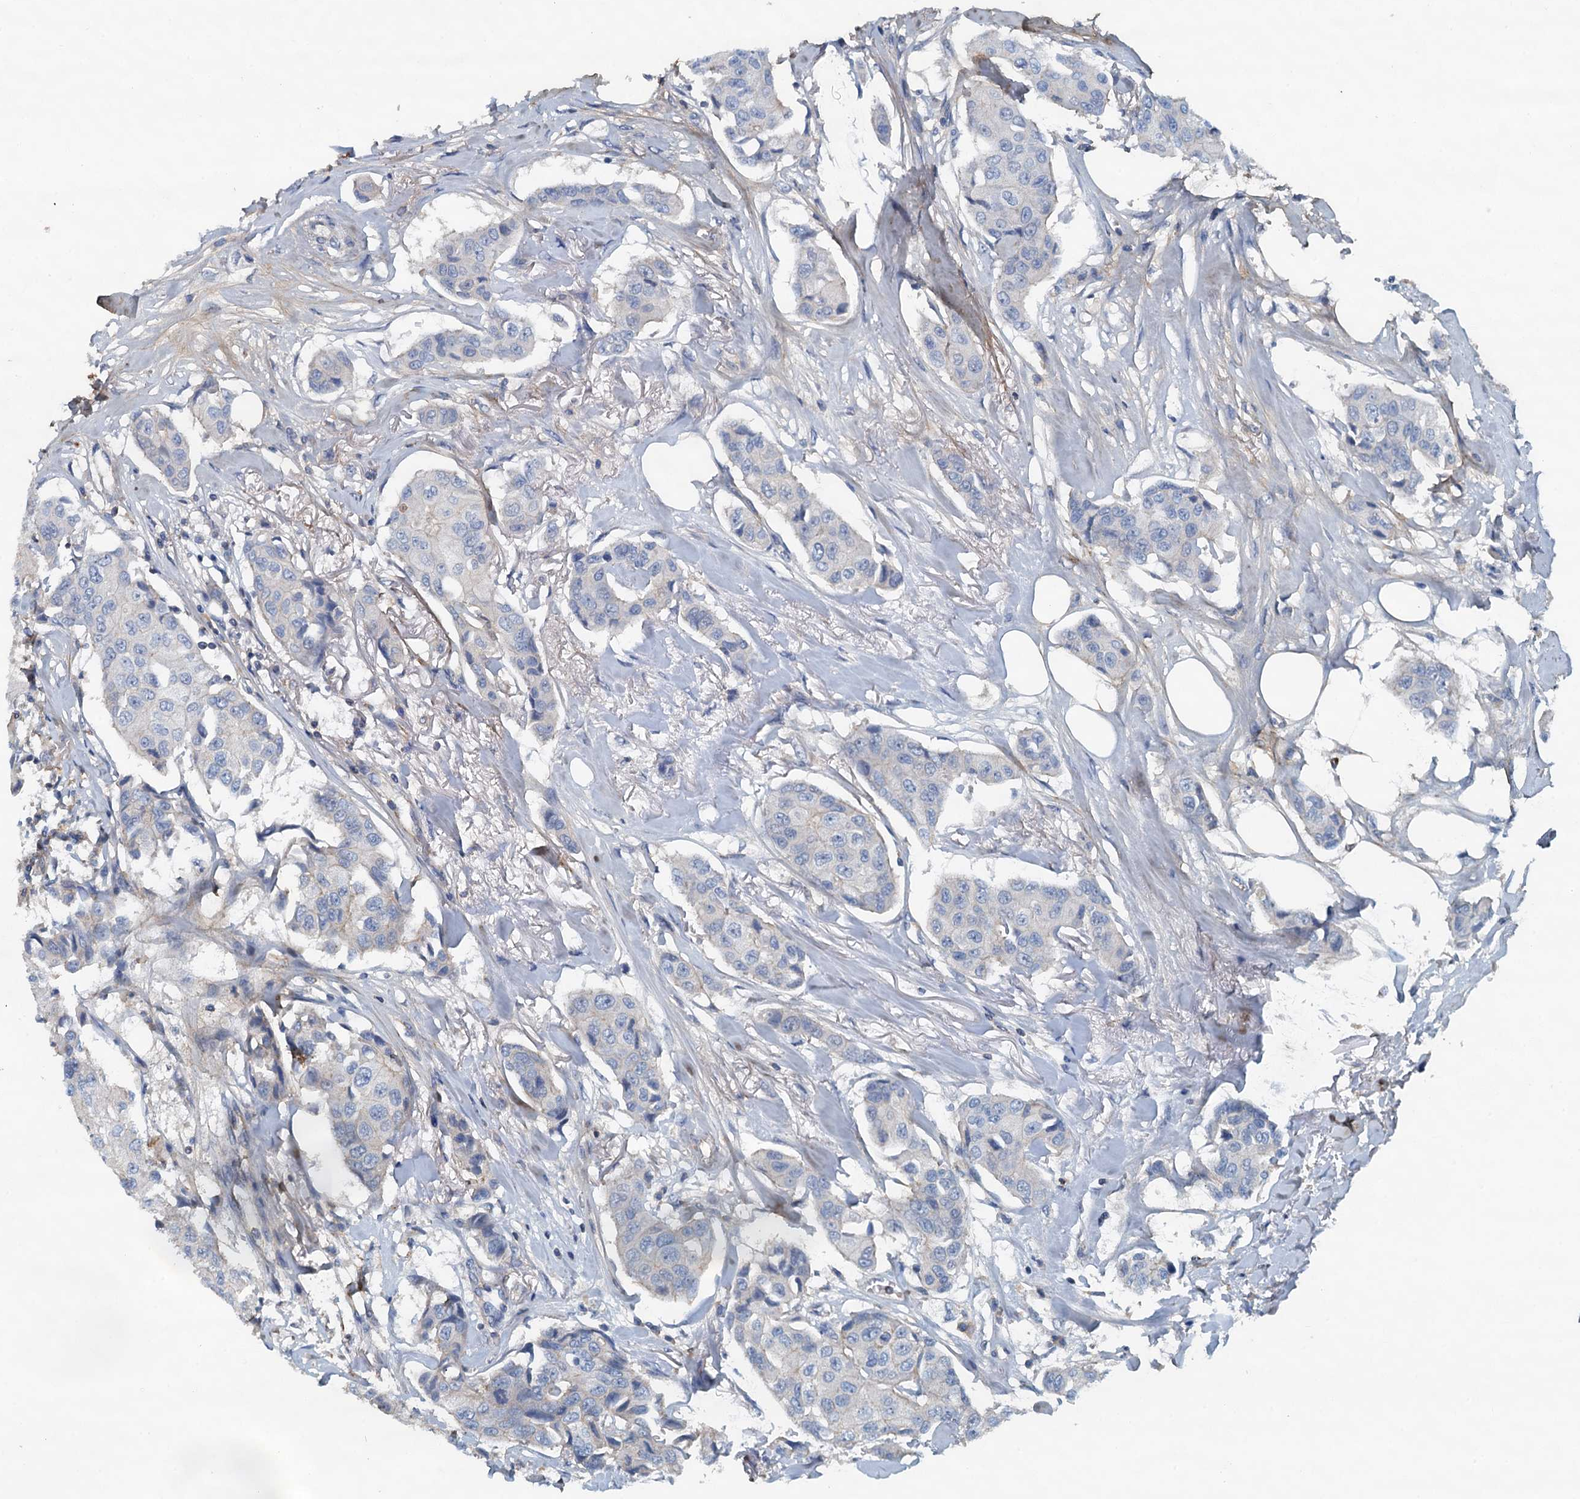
{"staining": {"intensity": "negative", "quantity": "none", "location": "none"}, "tissue": "breast cancer", "cell_type": "Tumor cells", "image_type": "cancer", "snomed": [{"axis": "morphology", "description": "Duct carcinoma"}, {"axis": "topography", "description": "Breast"}], "caption": "Immunohistochemistry of breast cancer (invasive ductal carcinoma) displays no positivity in tumor cells. The staining is performed using DAB brown chromogen with nuclei counter-stained in using hematoxylin.", "gene": "THAP10", "patient": {"sex": "female", "age": 80}}